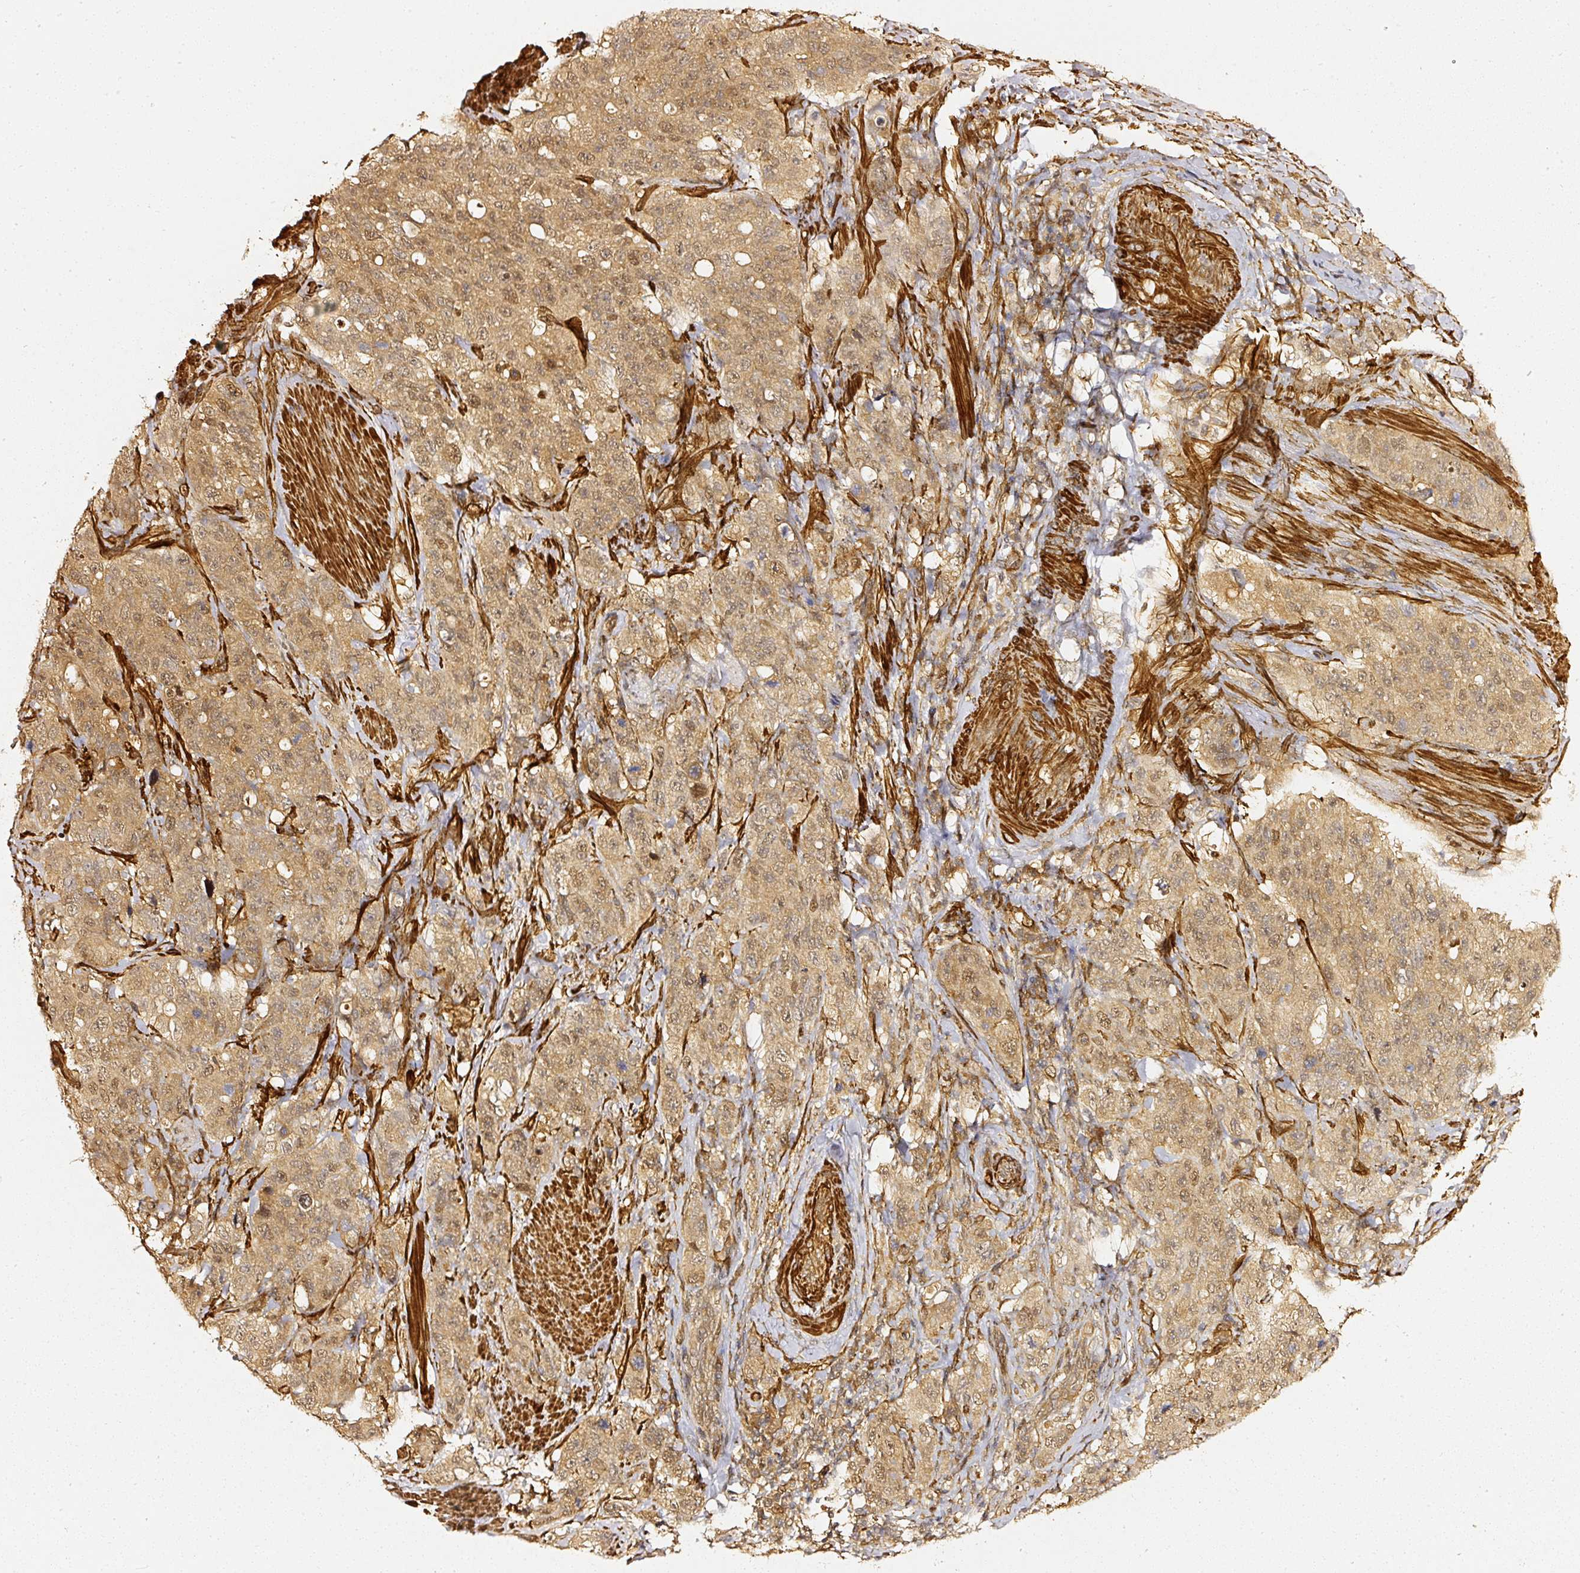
{"staining": {"intensity": "moderate", "quantity": ">75%", "location": "cytoplasmic/membranous,nuclear"}, "tissue": "stomach cancer", "cell_type": "Tumor cells", "image_type": "cancer", "snomed": [{"axis": "morphology", "description": "Adenocarcinoma, NOS"}, {"axis": "topography", "description": "Stomach"}], "caption": "DAB immunohistochemical staining of human adenocarcinoma (stomach) reveals moderate cytoplasmic/membranous and nuclear protein staining in about >75% of tumor cells.", "gene": "PSMD1", "patient": {"sex": "male", "age": 48}}